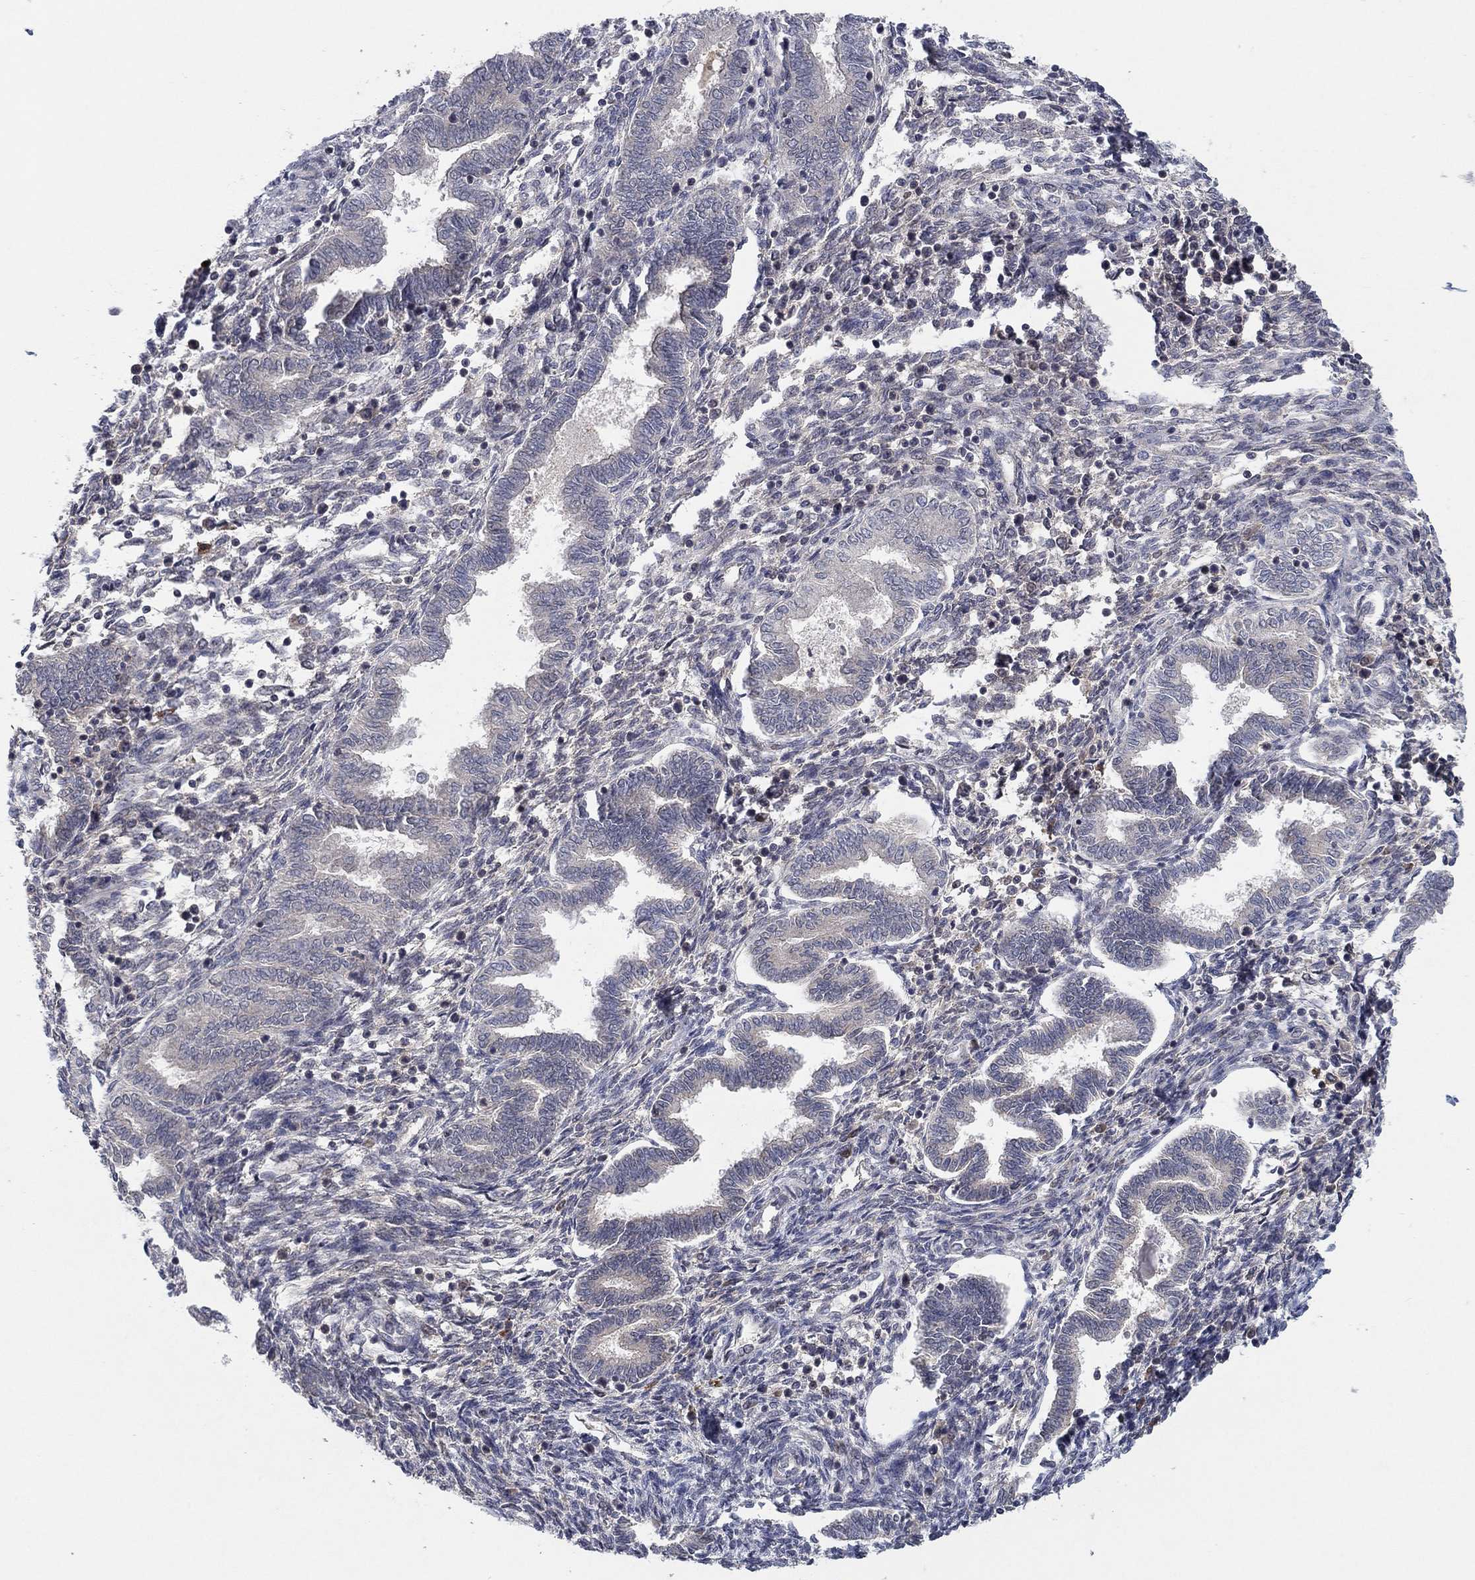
{"staining": {"intensity": "negative", "quantity": "none", "location": "none"}, "tissue": "endometrium", "cell_type": "Cells in endometrial stroma", "image_type": "normal", "snomed": [{"axis": "morphology", "description": "Normal tissue, NOS"}, {"axis": "topography", "description": "Endometrium"}], "caption": "IHC image of benign human endometrium stained for a protein (brown), which exhibits no staining in cells in endometrial stroma. The staining is performed using DAB brown chromogen with nuclei counter-stained in using hematoxylin.", "gene": "IL4", "patient": {"sex": "female", "age": 42}}